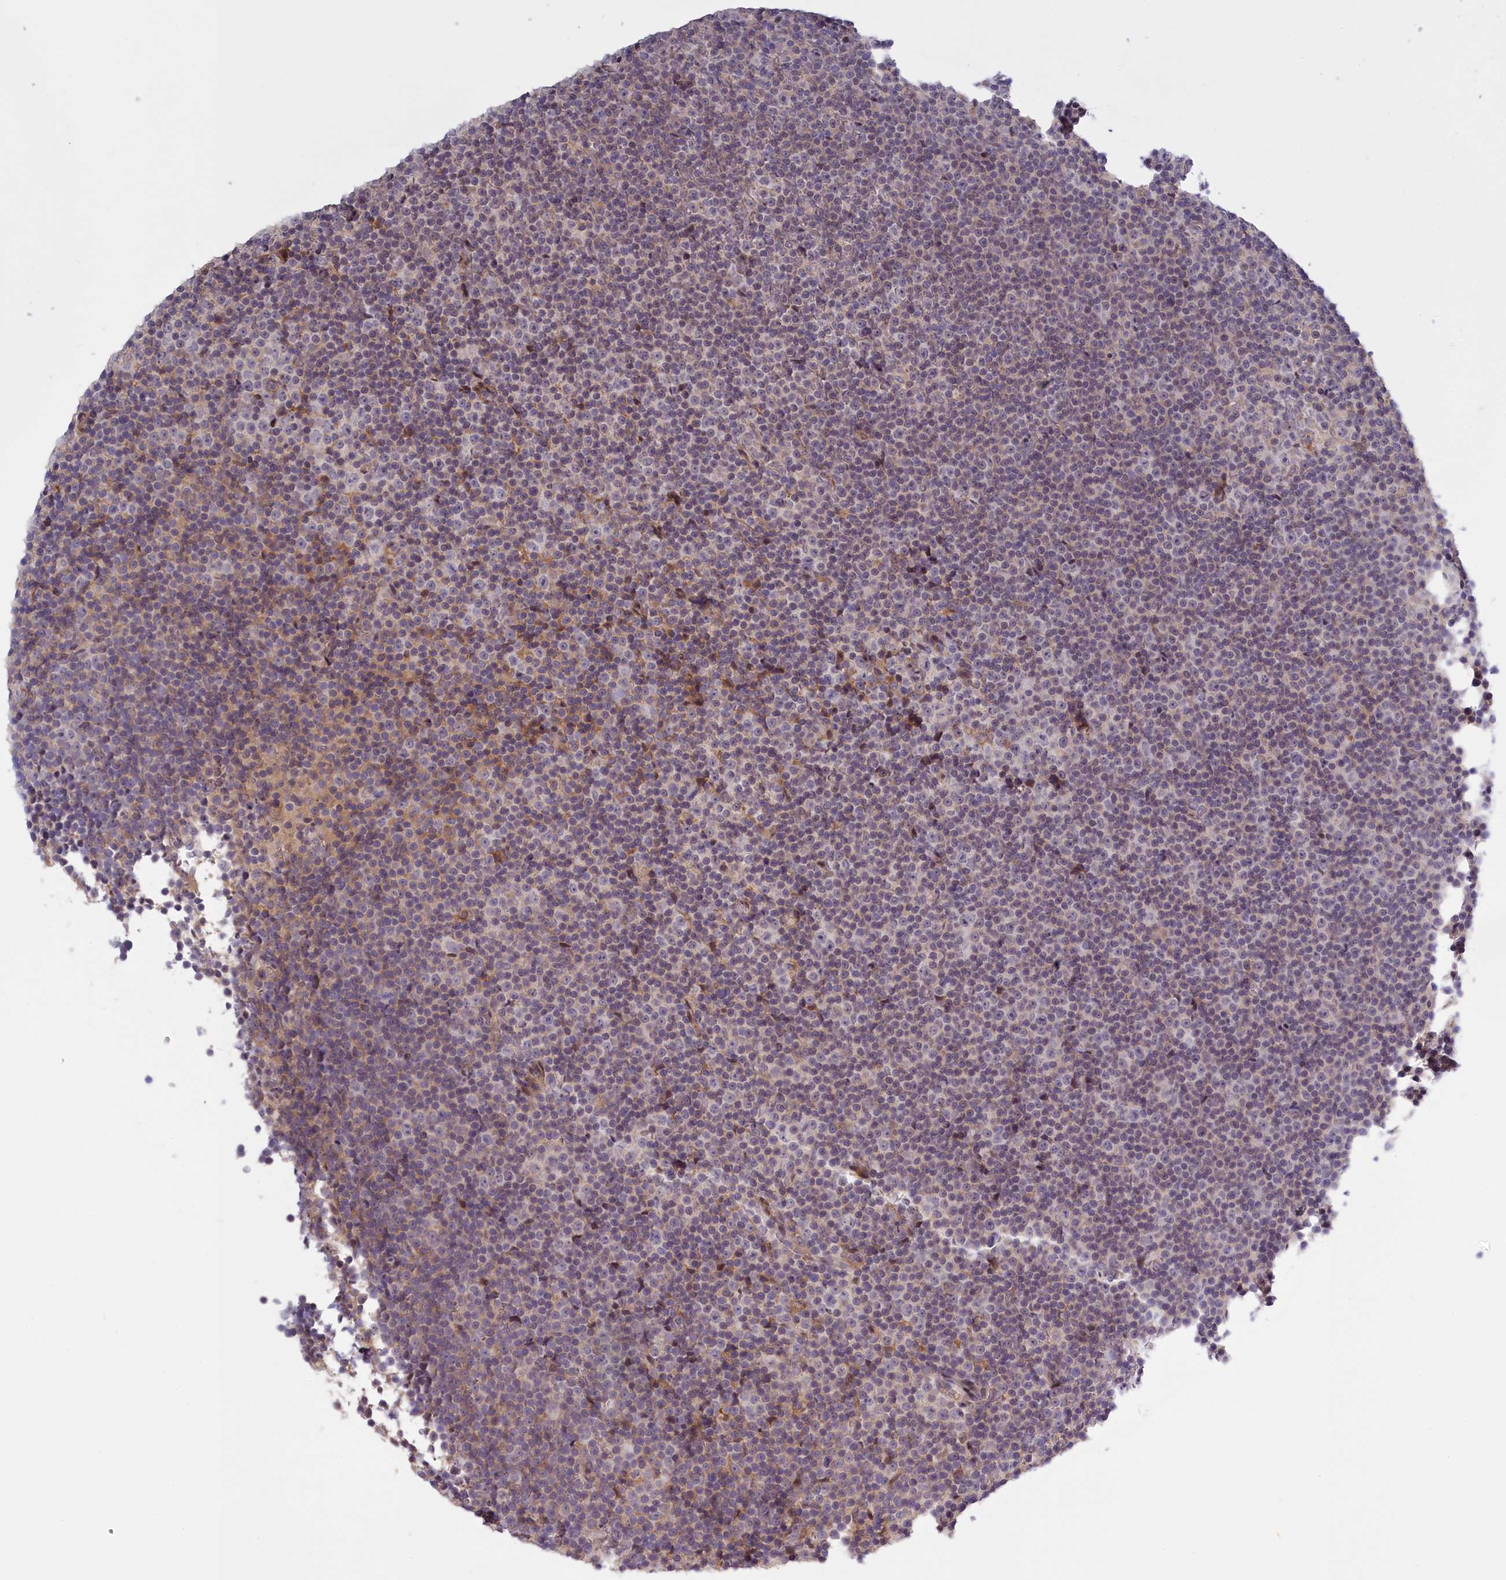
{"staining": {"intensity": "negative", "quantity": "none", "location": "none"}, "tissue": "lymphoma", "cell_type": "Tumor cells", "image_type": "cancer", "snomed": [{"axis": "morphology", "description": "Malignant lymphoma, non-Hodgkin's type, Low grade"}, {"axis": "topography", "description": "Lymph node"}], "caption": "This is an IHC micrograph of lymphoma. There is no expression in tumor cells.", "gene": "RRAD", "patient": {"sex": "female", "age": 67}}